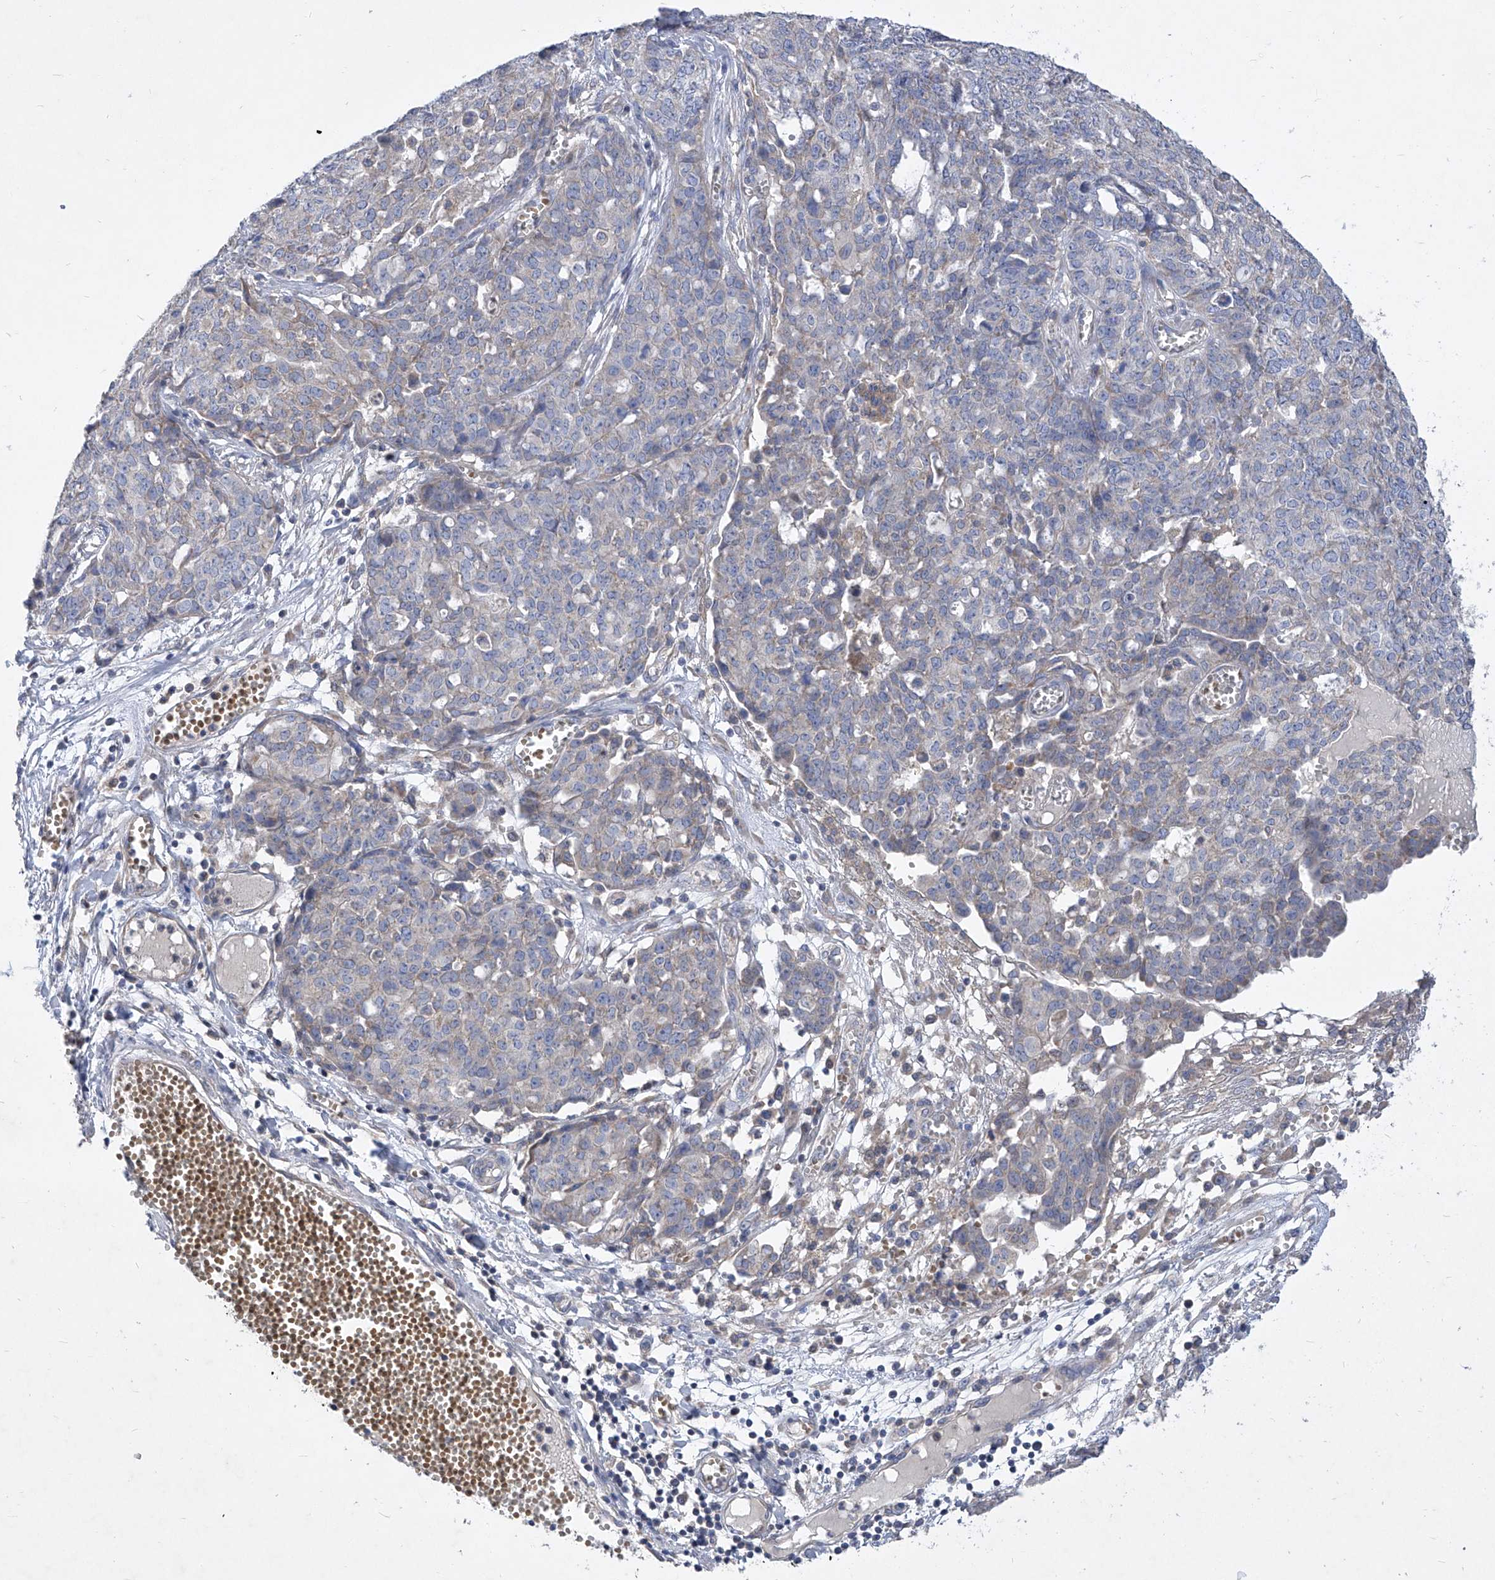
{"staining": {"intensity": "negative", "quantity": "none", "location": "none"}, "tissue": "ovarian cancer", "cell_type": "Tumor cells", "image_type": "cancer", "snomed": [{"axis": "morphology", "description": "Cystadenocarcinoma, serous, NOS"}, {"axis": "topography", "description": "Soft tissue"}, {"axis": "topography", "description": "Ovary"}], "caption": "Protein analysis of ovarian cancer (serous cystadenocarcinoma) displays no significant positivity in tumor cells.", "gene": "COQ3", "patient": {"sex": "female", "age": 57}}